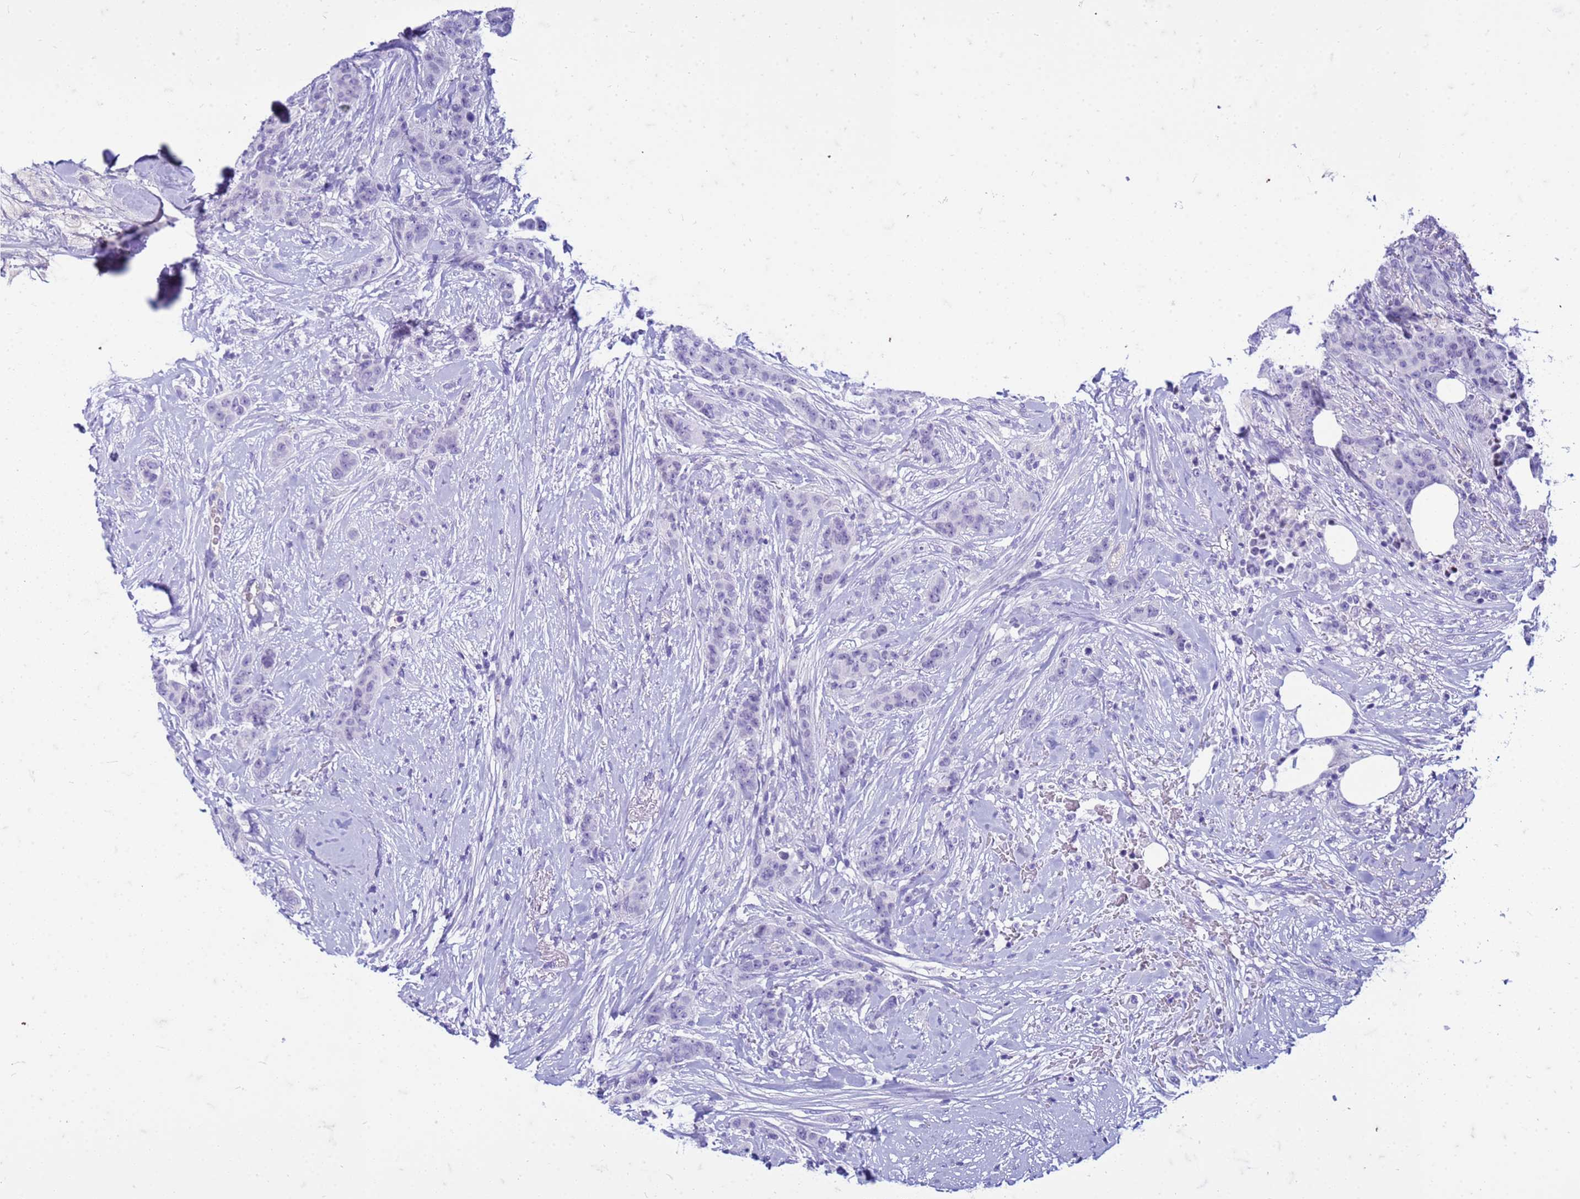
{"staining": {"intensity": "negative", "quantity": "none", "location": "none"}, "tissue": "breast cancer", "cell_type": "Tumor cells", "image_type": "cancer", "snomed": [{"axis": "morphology", "description": "Duct carcinoma"}, {"axis": "topography", "description": "Breast"}], "caption": "Tumor cells show no significant staining in breast cancer (invasive ductal carcinoma).", "gene": "CFAP100", "patient": {"sex": "female", "age": 40}}